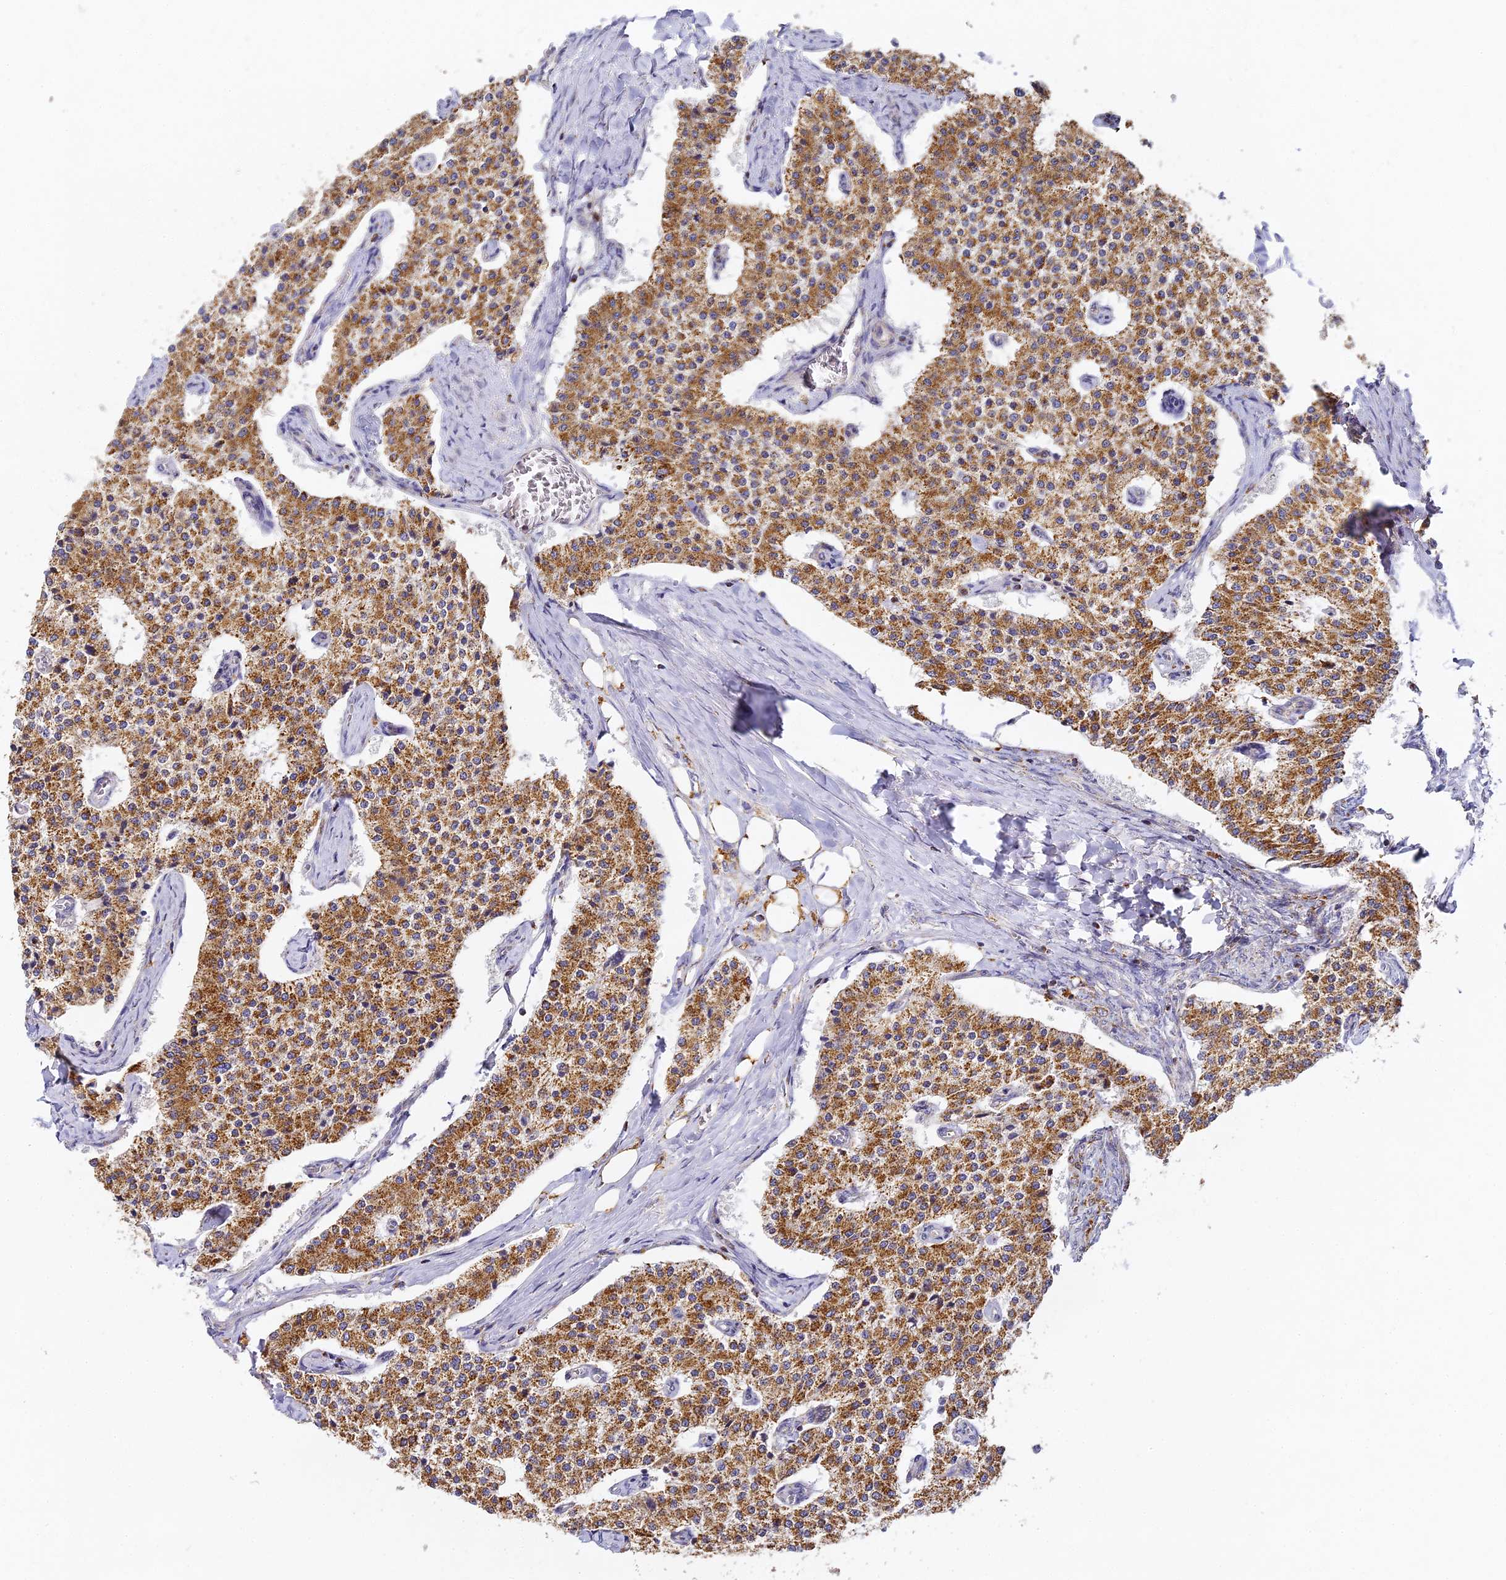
{"staining": {"intensity": "moderate", "quantity": ">75%", "location": "cytoplasmic/membranous"}, "tissue": "carcinoid", "cell_type": "Tumor cells", "image_type": "cancer", "snomed": [{"axis": "morphology", "description": "Carcinoid, malignant, NOS"}, {"axis": "topography", "description": "Colon"}], "caption": "Carcinoid (malignant) tissue shows moderate cytoplasmic/membranous expression in approximately >75% of tumor cells", "gene": "DONSON", "patient": {"sex": "female", "age": 52}}